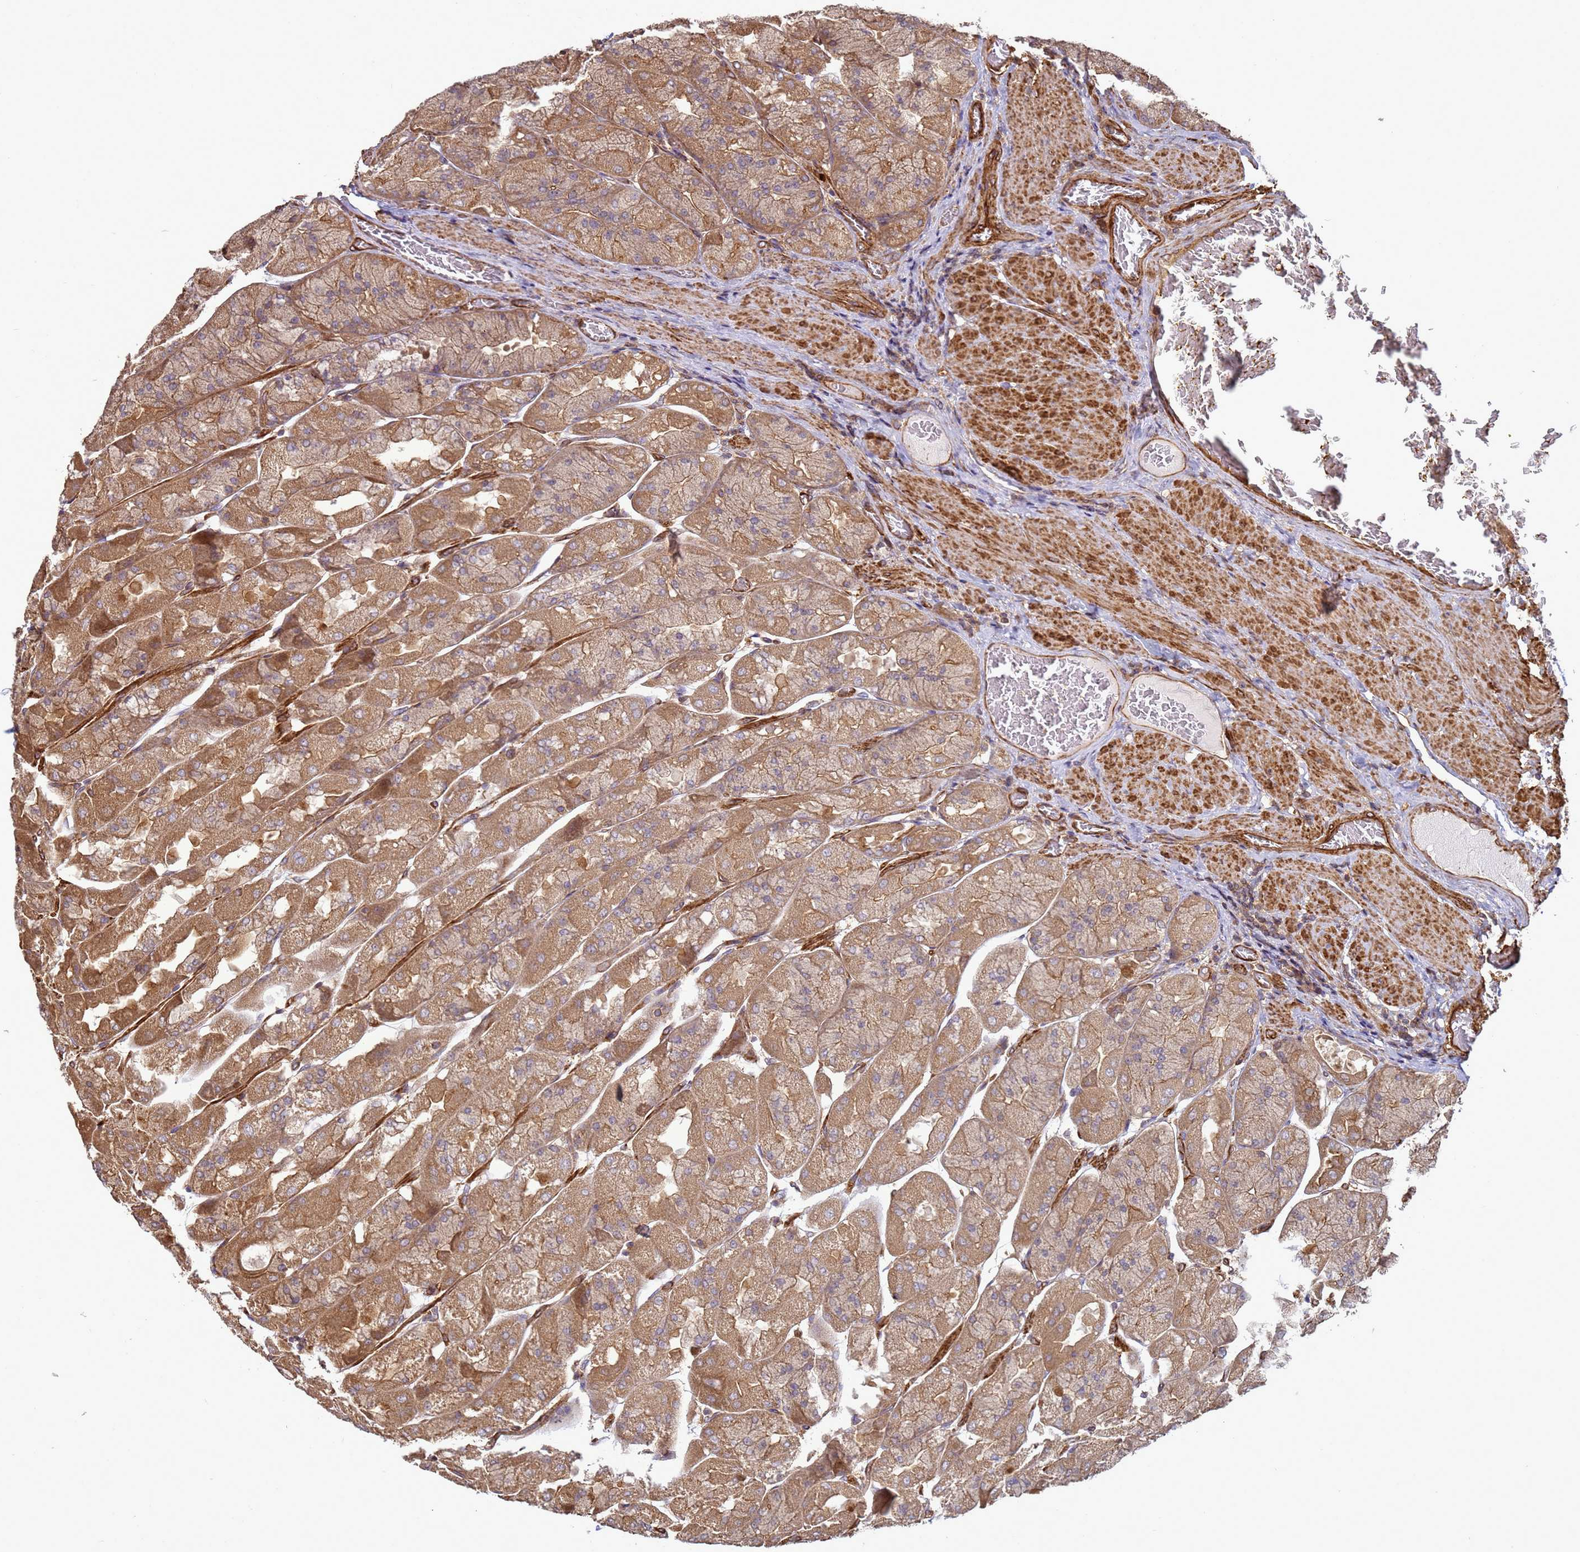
{"staining": {"intensity": "moderate", "quantity": ">75%", "location": "cytoplasmic/membranous"}, "tissue": "stomach", "cell_type": "Glandular cells", "image_type": "normal", "snomed": [{"axis": "morphology", "description": "Normal tissue, NOS"}, {"axis": "topography", "description": "Stomach"}], "caption": "The micrograph exhibits a brown stain indicating the presence of a protein in the cytoplasmic/membranous of glandular cells in stomach.", "gene": "CNOT1", "patient": {"sex": "female", "age": 61}}